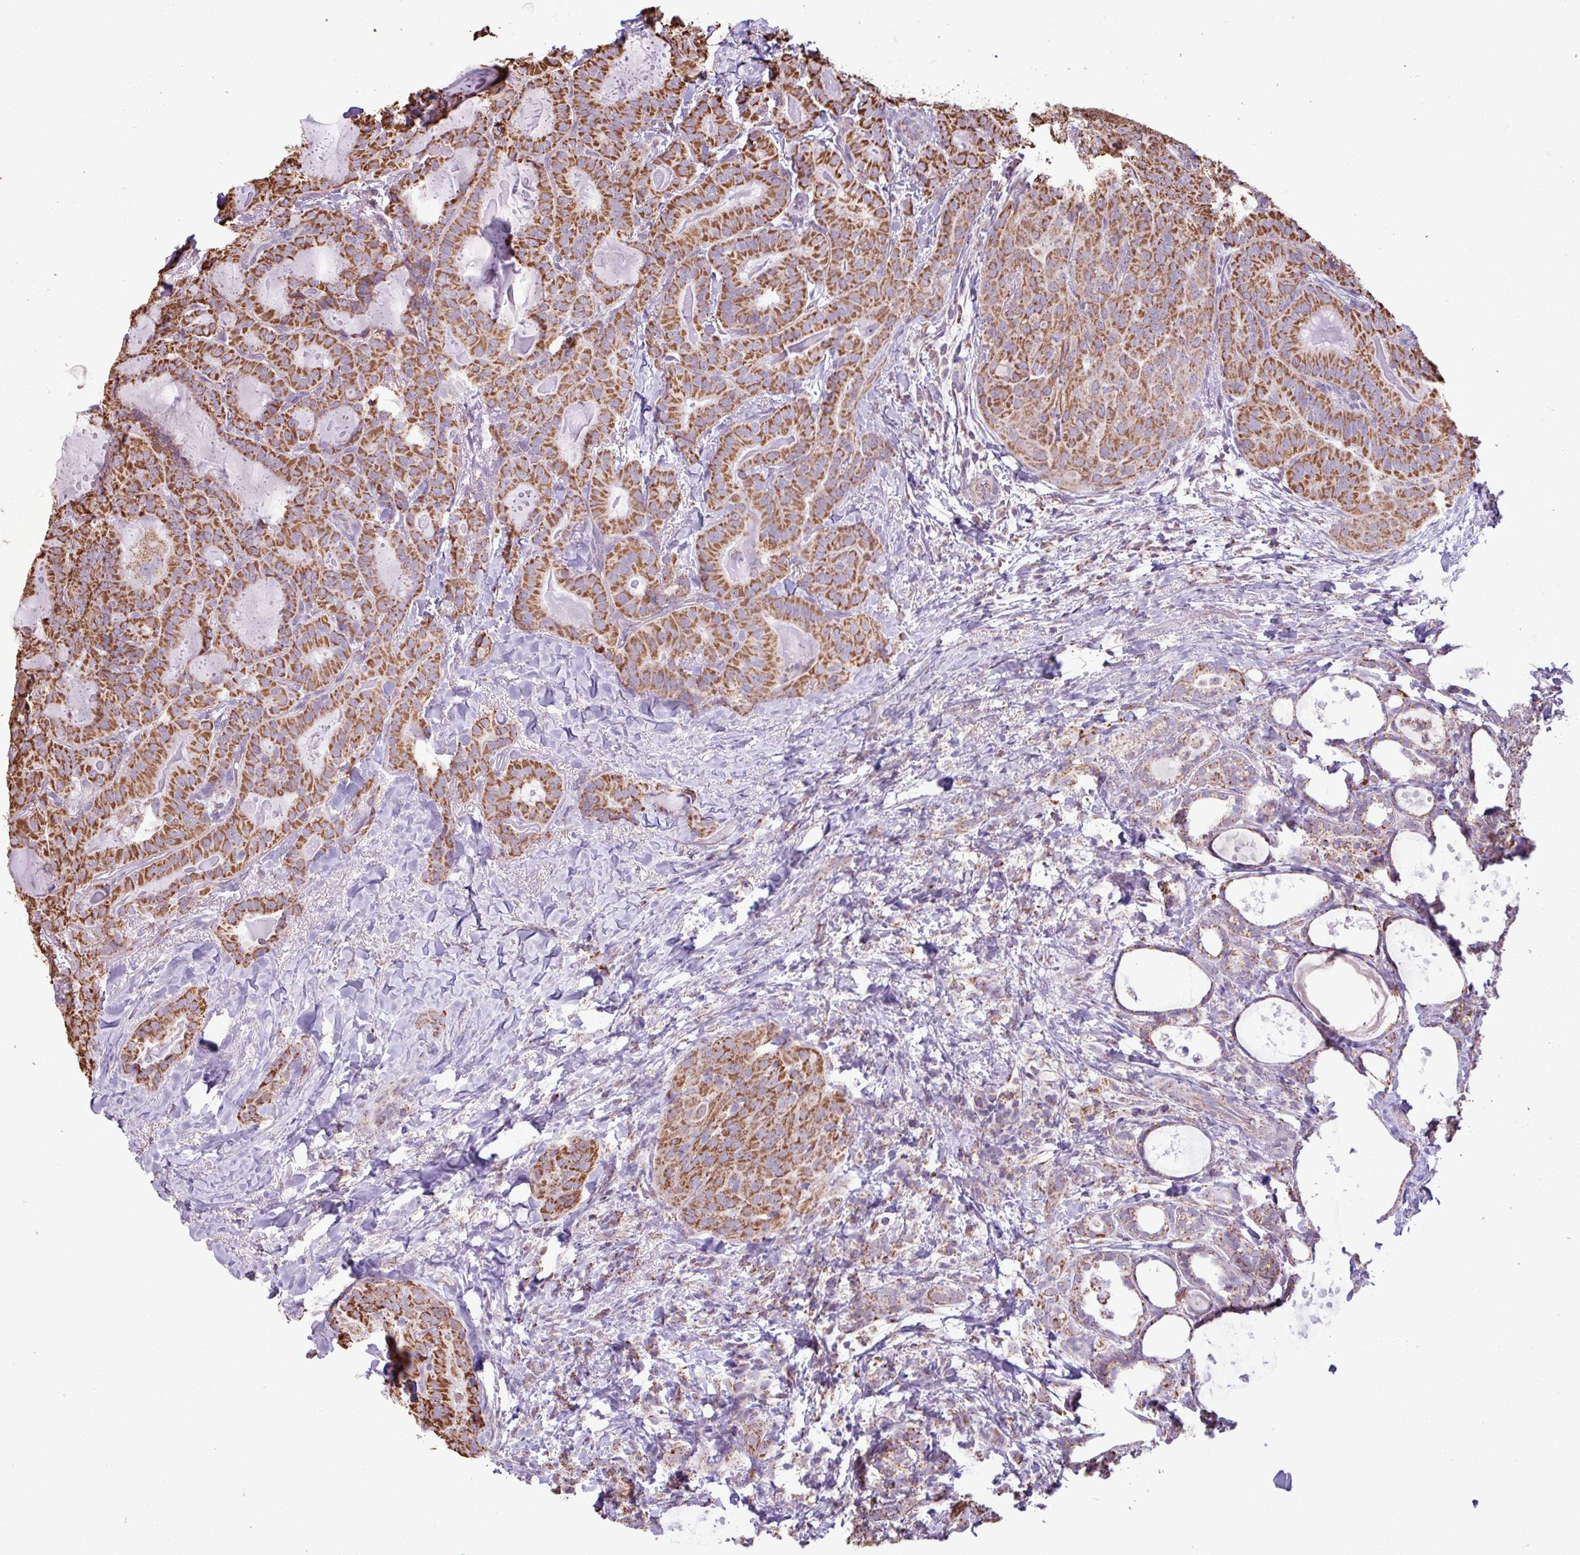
{"staining": {"intensity": "strong", "quantity": ">75%", "location": "cytoplasmic/membranous"}, "tissue": "thyroid cancer", "cell_type": "Tumor cells", "image_type": "cancer", "snomed": [{"axis": "morphology", "description": "Papillary adenocarcinoma, NOS"}, {"axis": "topography", "description": "Thyroid gland"}], "caption": "This image displays papillary adenocarcinoma (thyroid) stained with immunohistochemistry (IHC) to label a protein in brown. The cytoplasmic/membranous of tumor cells show strong positivity for the protein. Nuclei are counter-stained blue.", "gene": "ALG8", "patient": {"sex": "female", "age": 68}}